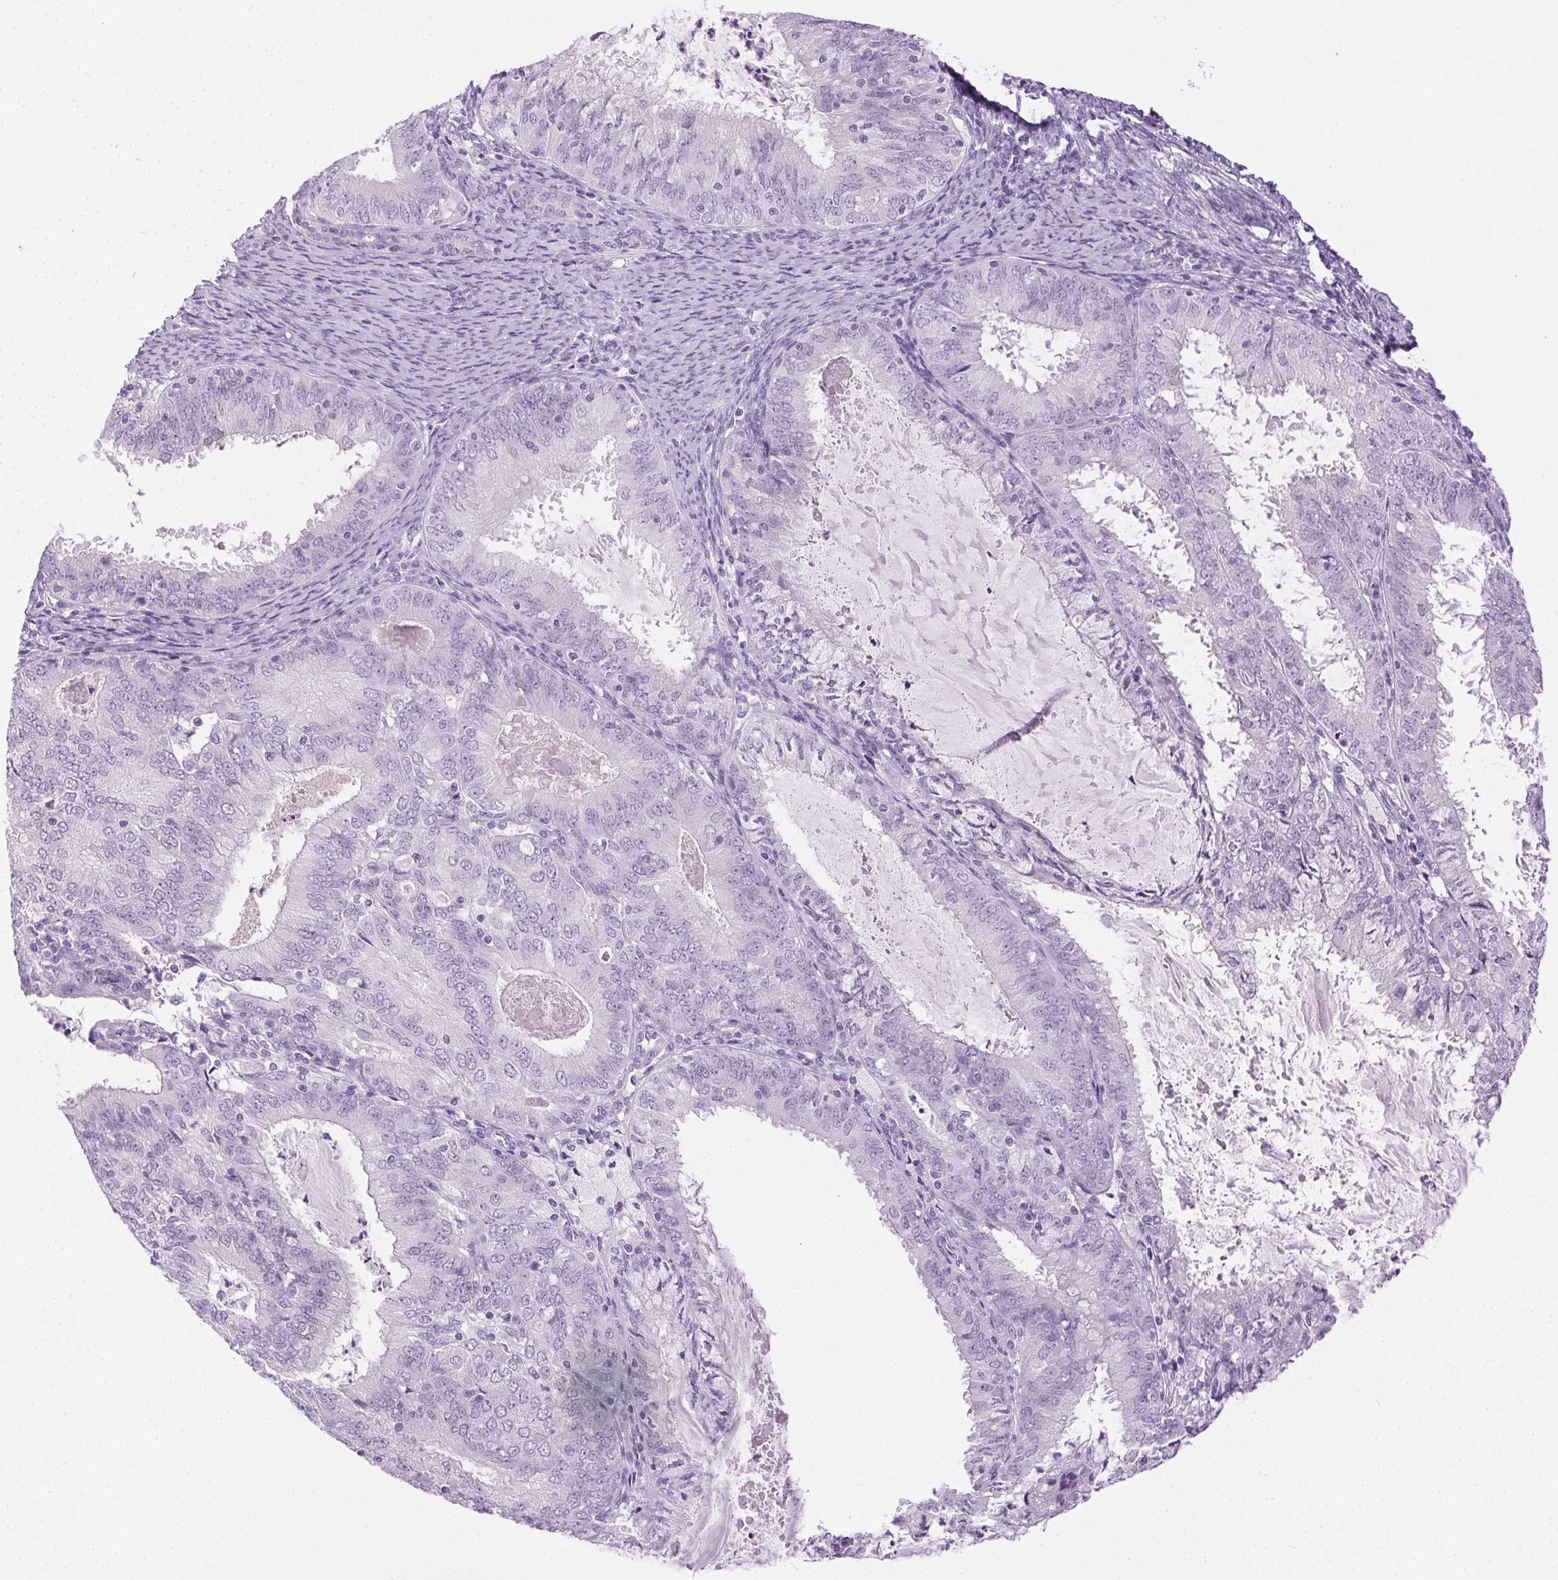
{"staining": {"intensity": "negative", "quantity": "none", "location": "none"}, "tissue": "endometrial cancer", "cell_type": "Tumor cells", "image_type": "cancer", "snomed": [{"axis": "morphology", "description": "Adenocarcinoma, NOS"}, {"axis": "topography", "description": "Endometrium"}], "caption": "Micrograph shows no significant protein expression in tumor cells of adenocarcinoma (endometrial).", "gene": "C20orf85", "patient": {"sex": "female", "age": 57}}